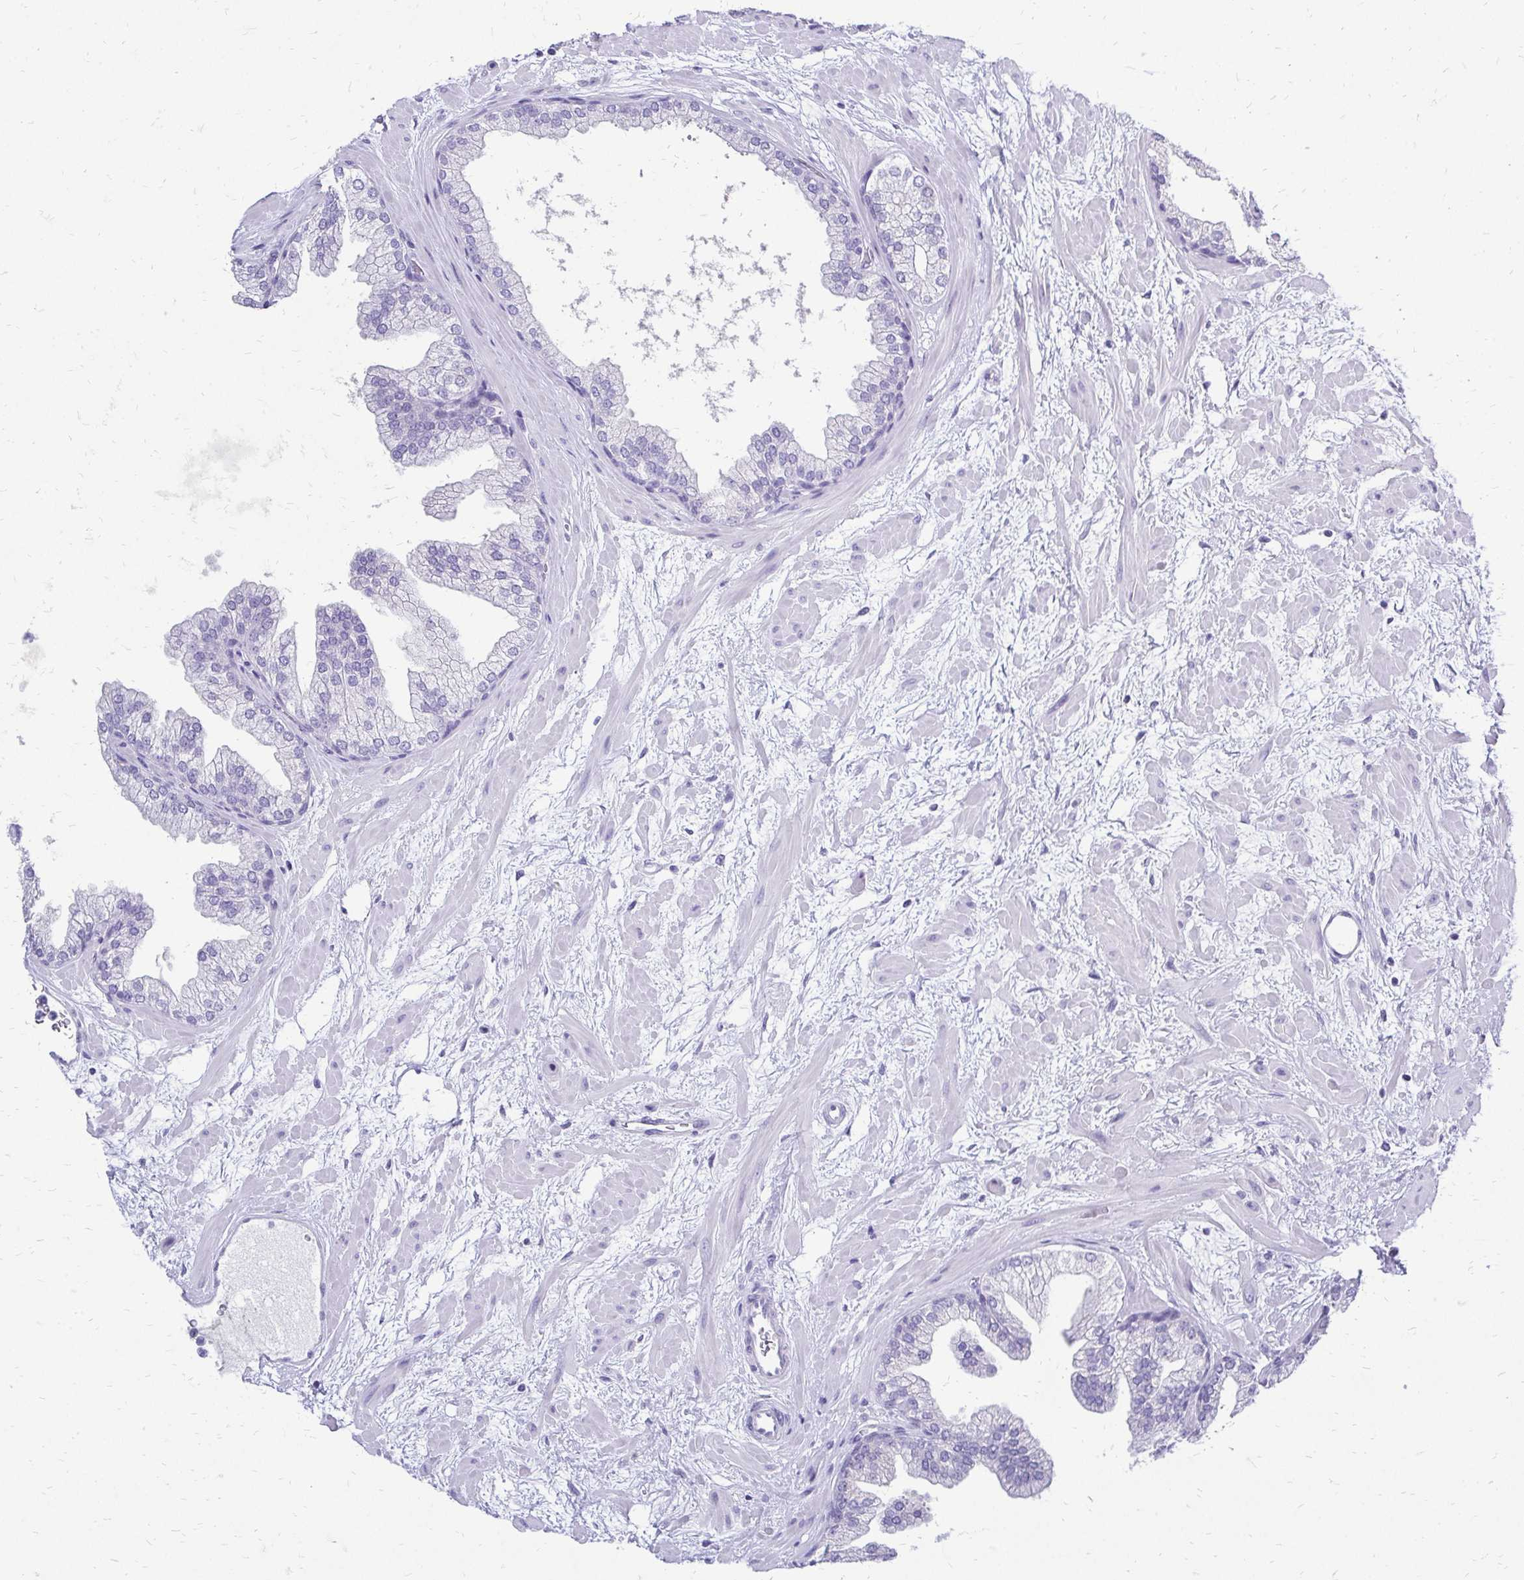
{"staining": {"intensity": "negative", "quantity": "none", "location": "none"}, "tissue": "prostate", "cell_type": "Glandular cells", "image_type": "normal", "snomed": [{"axis": "morphology", "description": "Normal tissue, NOS"}, {"axis": "topography", "description": "Prostate"}], "caption": "This is a micrograph of IHC staining of normal prostate, which shows no staining in glandular cells.", "gene": "SLC32A1", "patient": {"sex": "male", "age": 37}}